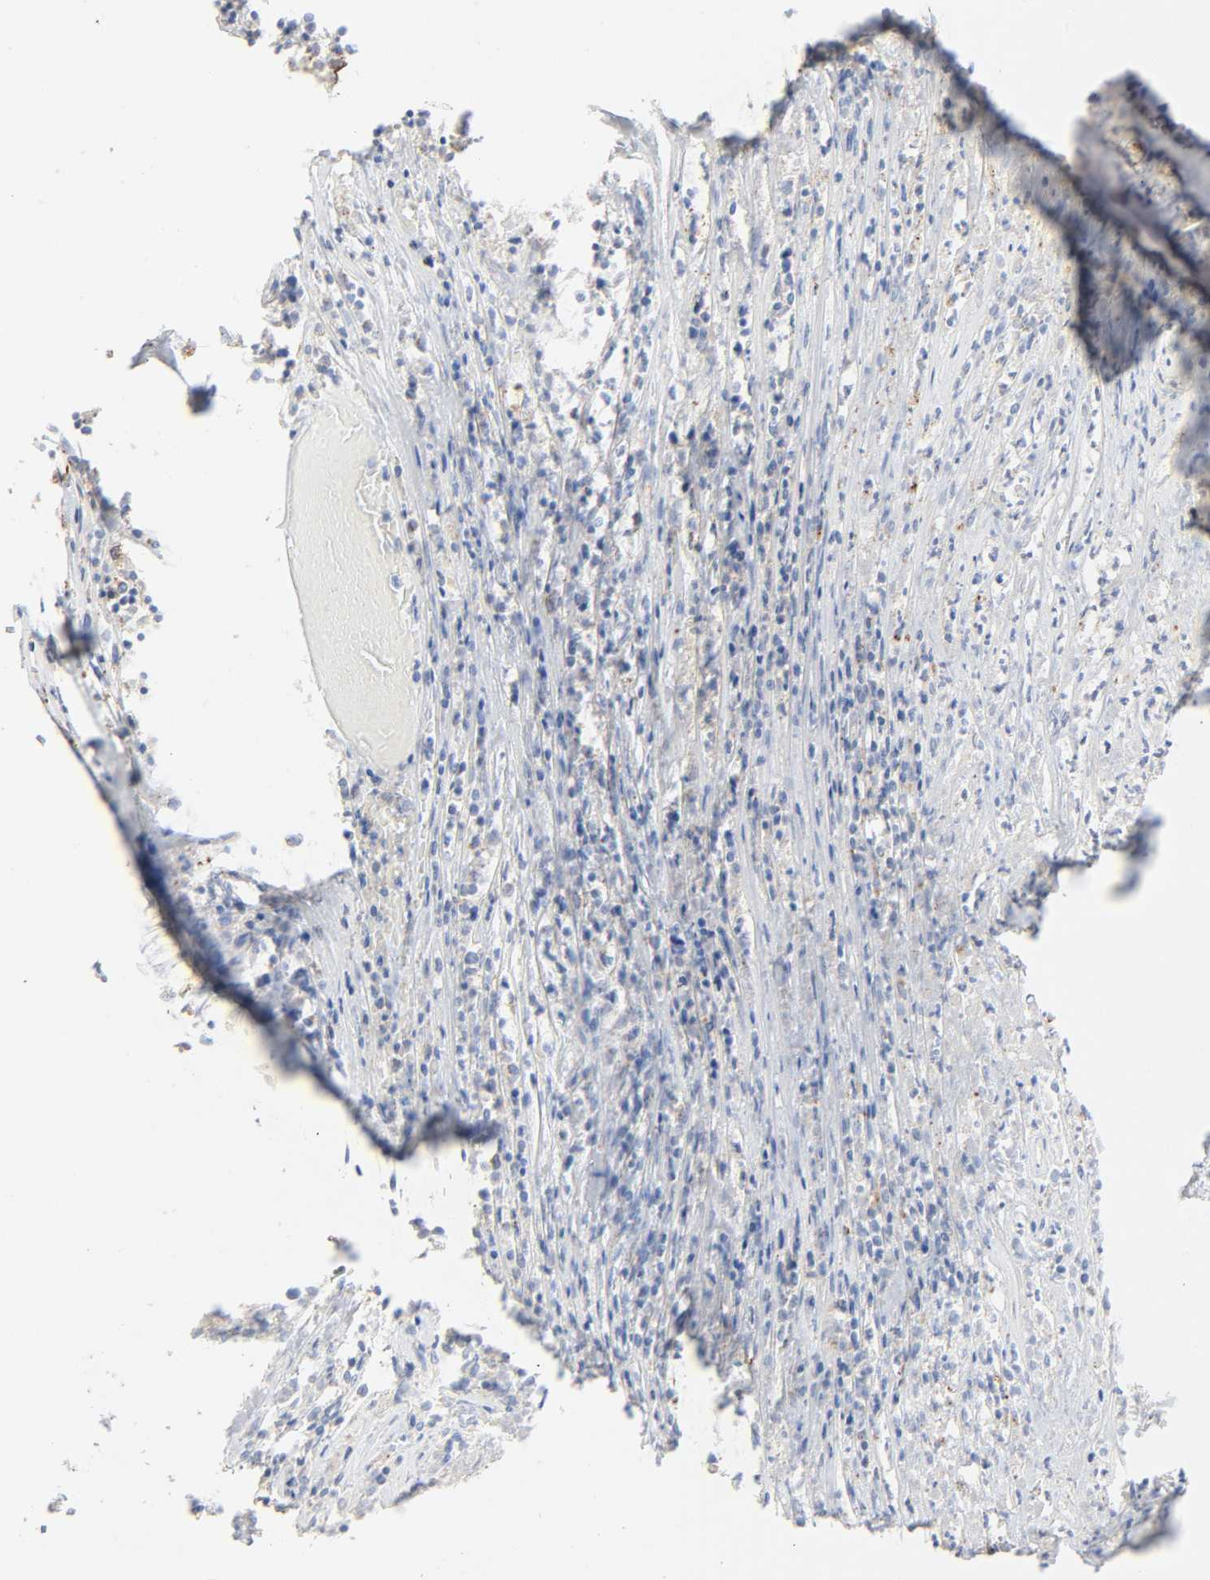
{"staining": {"intensity": "moderate", "quantity": "25%-75%", "location": "cytoplasmic/membranous"}, "tissue": "lymphoma", "cell_type": "Tumor cells", "image_type": "cancer", "snomed": [{"axis": "morphology", "description": "Malignant lymphoma, non-Hodgkin's type, High grade"}, {"axis": "topography", "description": "Lymph node"}], "caption": "An immunohistochemistry histopathology image of neoplastic tissue is shown. Protein staining in brown shows moderate cytoplasmic/membranous positivity in malignant lymphoma, non-Hodgkin's type (high-grade) within tumor cells.", "gene": "SYT16", "patient": {"sex": "female", "age": 73}}